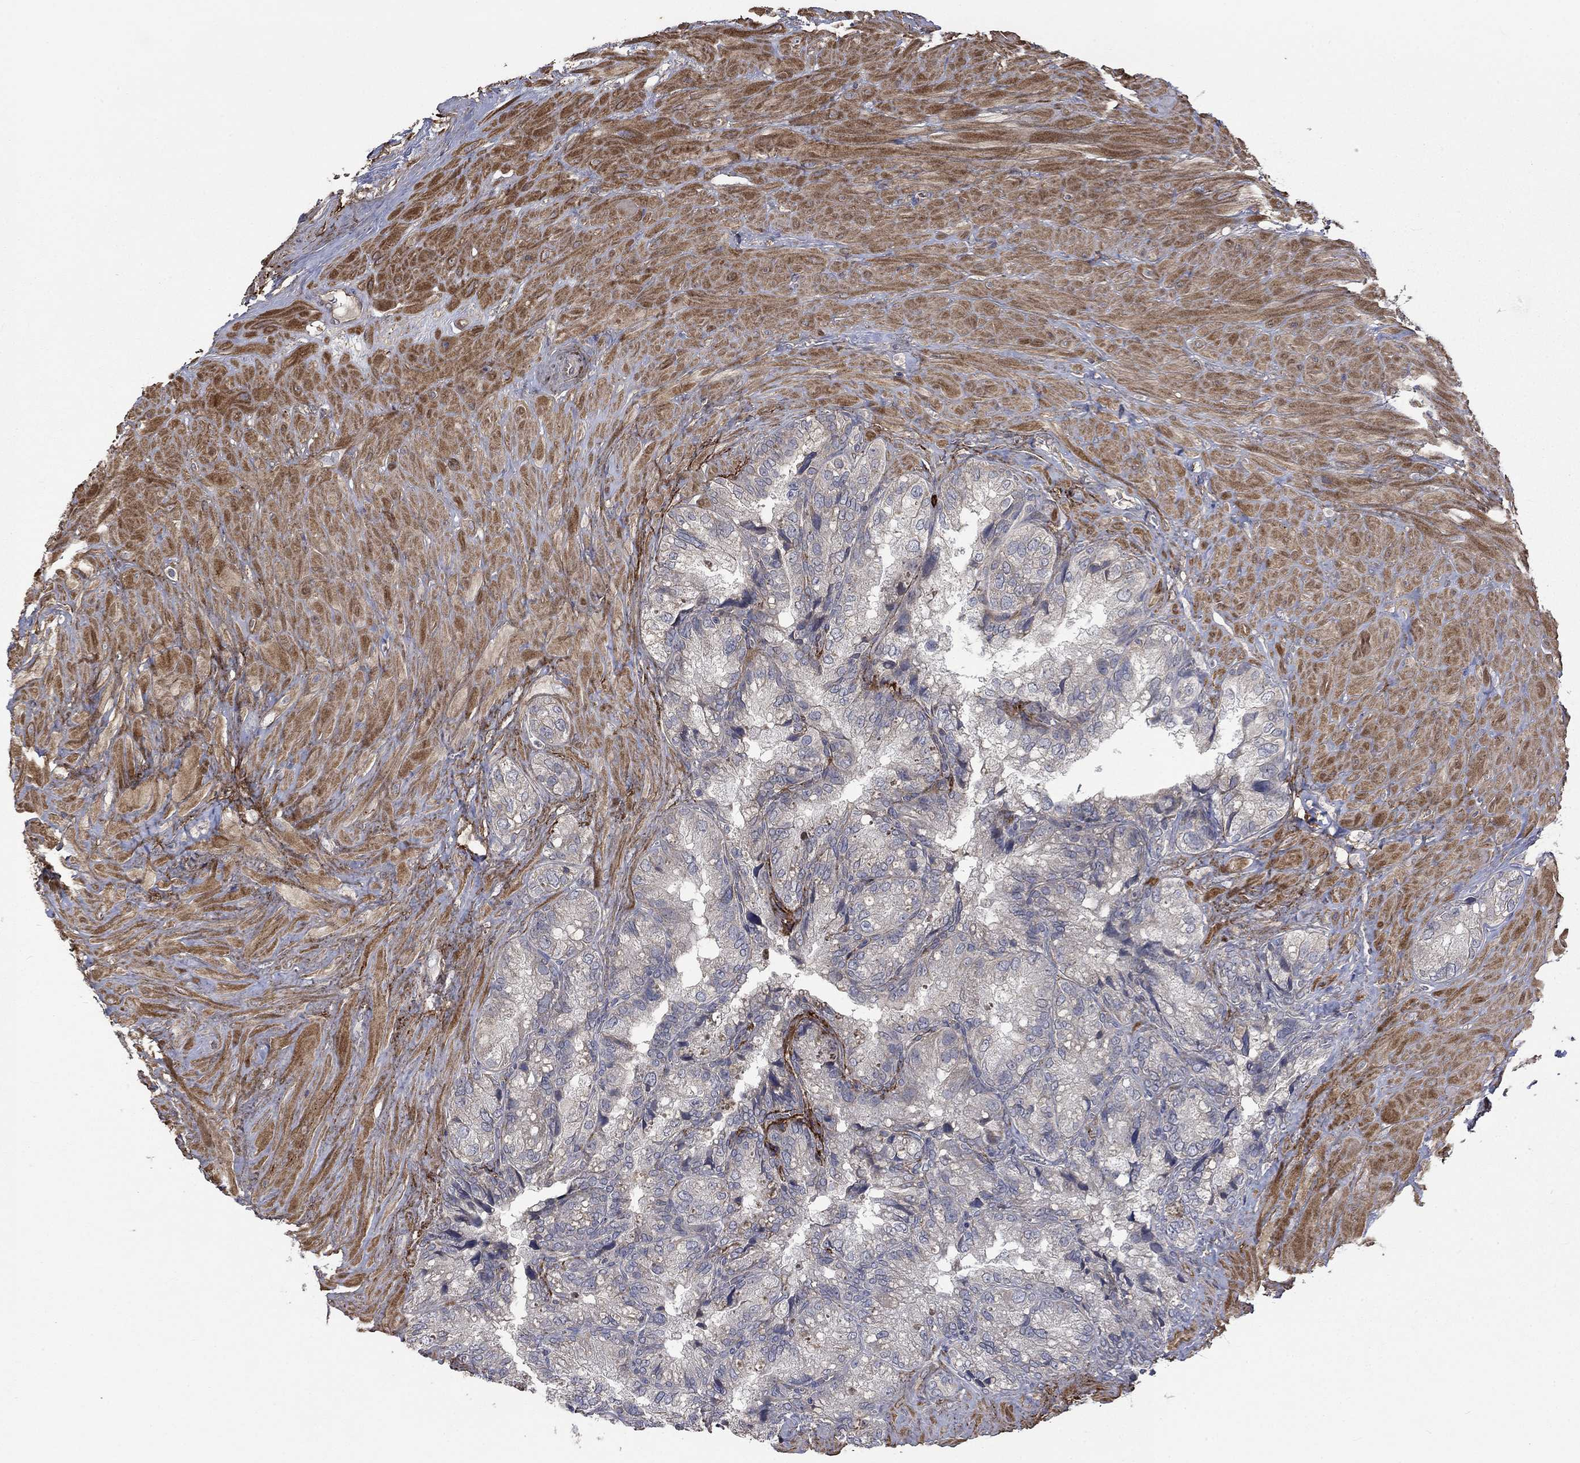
{"staining": {"intensity": "negative", "quantity": "none", "location": "none"}, "tissue": "prostate cancer", "cell_type": "Tumor cells", "image_type": "cancer", "snomed": [{"axis": "morphology", "description": "Adenocarcinoma, NOS"}, {"axis": "topography", "description": "Prostate and seminal vesicle, NOS"}], "caption": "Image shows no significant protein expression in tumor cells of prostate cancer (adenocarcinoma). The staining was performed using DAB (3,3'-diaminobenzidine) to visualize the protein expression in brown, while the nuclei were stained in blue with hematoxylin (Magnification: 20x).", "gene": "VCAN", "patient": {"sex": "male", "age": 62}}